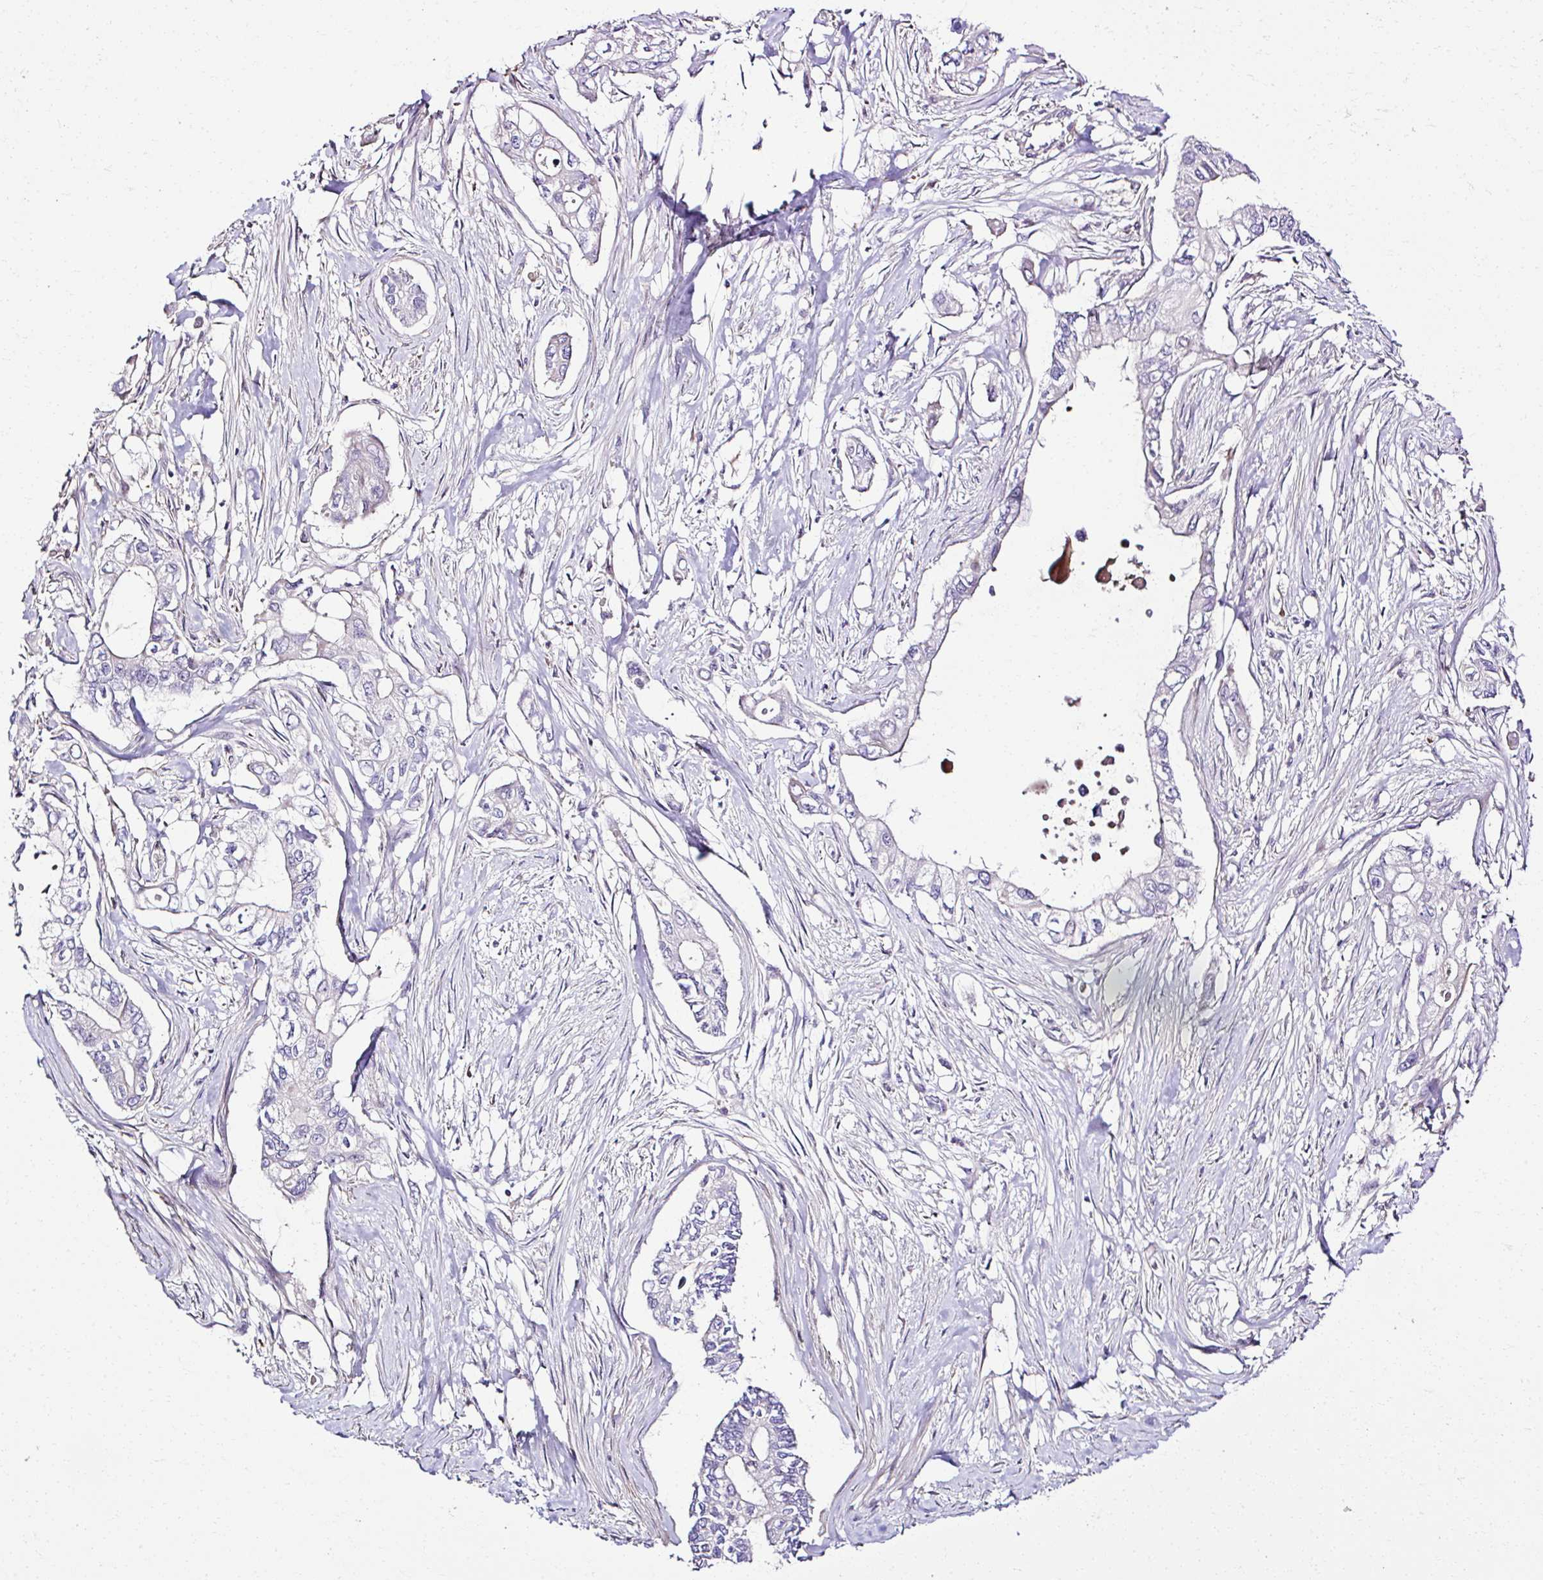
{"staining": {"intensity": "negative", "quantity": "none", "location": "none"}, "tissue": "pancreatic cancer", "cell_type": "Tumor cells", "image_type": "cancer", "snomed": [{"axis": "morphology", "description": "Adenocarcinoma, NOS"}, {"axis": "topography", "description": "Pancreas"}], "caption": "IHC micrograph of neoplastic tissue: human pancreatic adenocarcinoma stained with DAB (3,3'-diaminobenzidine) reveals no significant protein positivity in tumor cells.", "gene": "CCDC85C", "patient": {"sex": "female", "age": 63}}